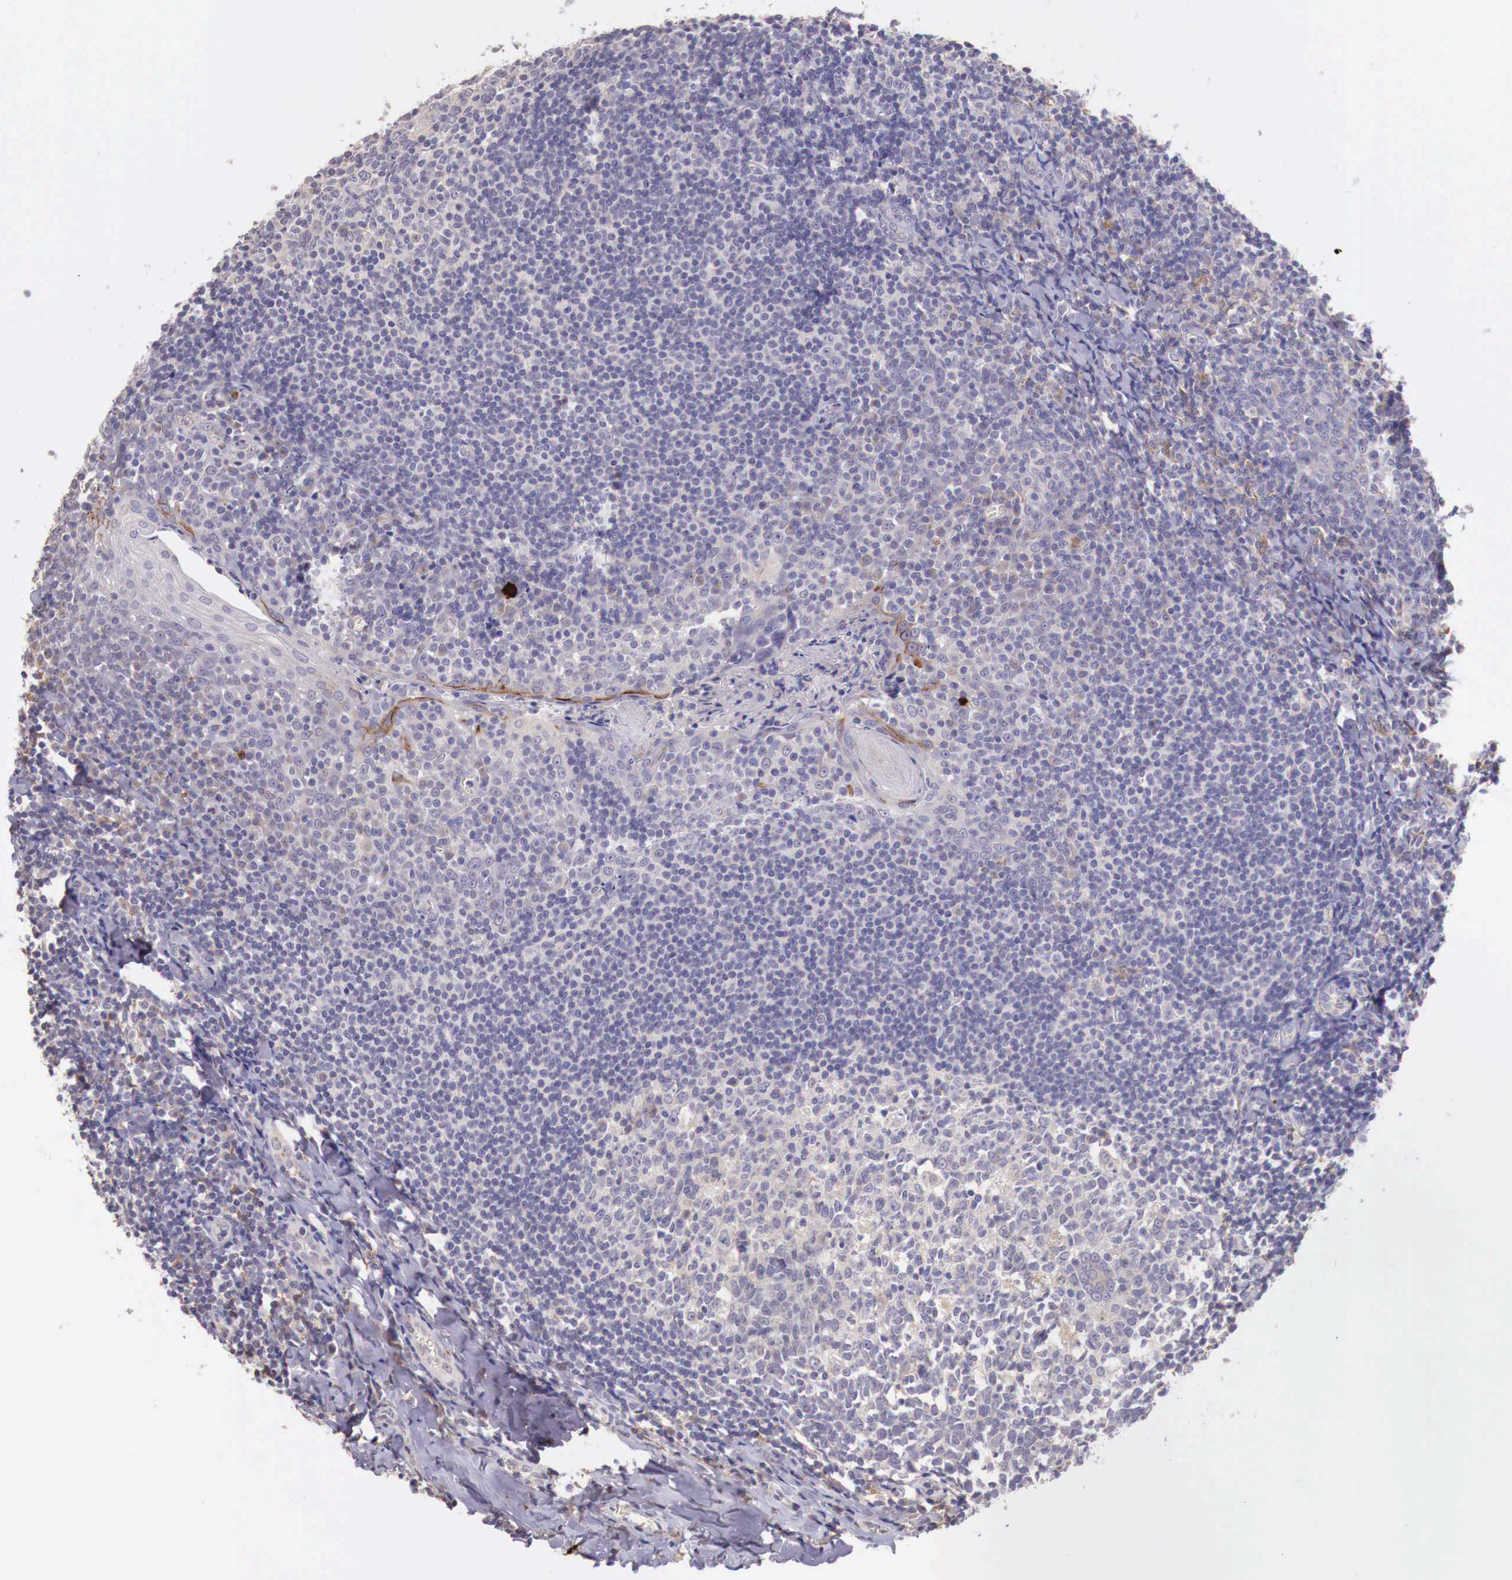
{"staining": {"intensity": "weak", "quantity": "<25%", "location": "cytoplasmic/membranous"}, "tissue": "tonsil", "cell_type": "Germinal center cells", "image_type": "normal", "snomed": [{"axis": "morphology", "description": "Normal tissue, NOS"}, {"axis": "topography", "description": "Tonsil"}], "caption": "High power microscopy photomicrograph of an immunohistochemistry micrograph of benign tonsil, revealing no significant staining in germinal center cells.", "gene": "CHRDL1", "patient": {"sex": "female", "age": 41}}